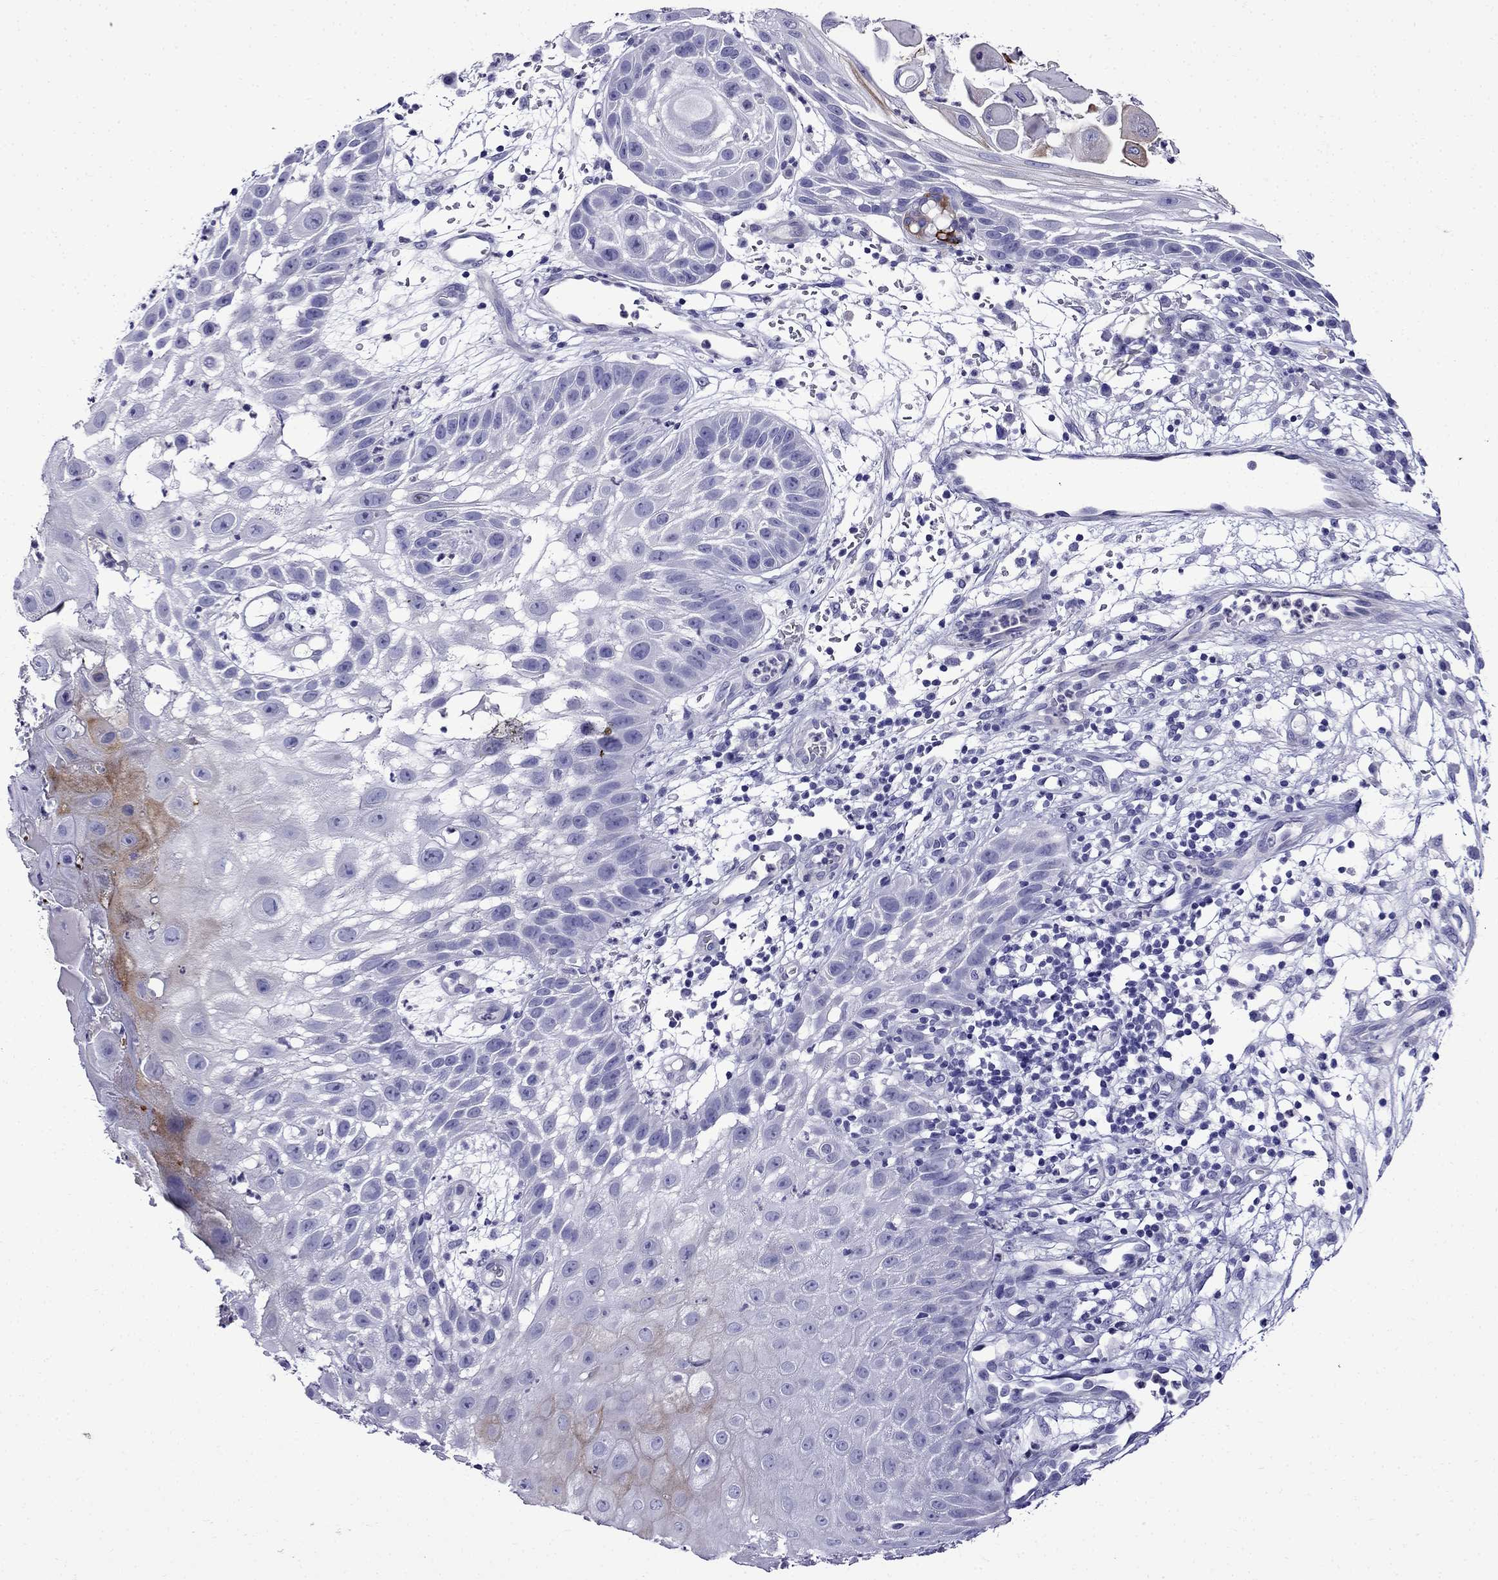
{"staining": {"intensity": "negative", "quantity": "none", "location": "none"}, "tissue": "skin cancer", "cell_type": "Tumor cells", "image_type": "cancer", "snomed": [{"axis": "morphology", "description": "Normal tissue, NOS"}, {"axis": "morphology", "description": "Squamous cell carcinoma, NOS"}, {"axis": "topography", "description": "Skin"}], "caption": "IHC of skin cancer reveals no positivity in tumor cells. (Stains: DAB immunohistochemistry (IHC) with hematoxylin counter stain, Microscopy: brightfield microscopy at high magnification).", "gene": "ERC2", "patient": {"sex": "male", "age": 79}}